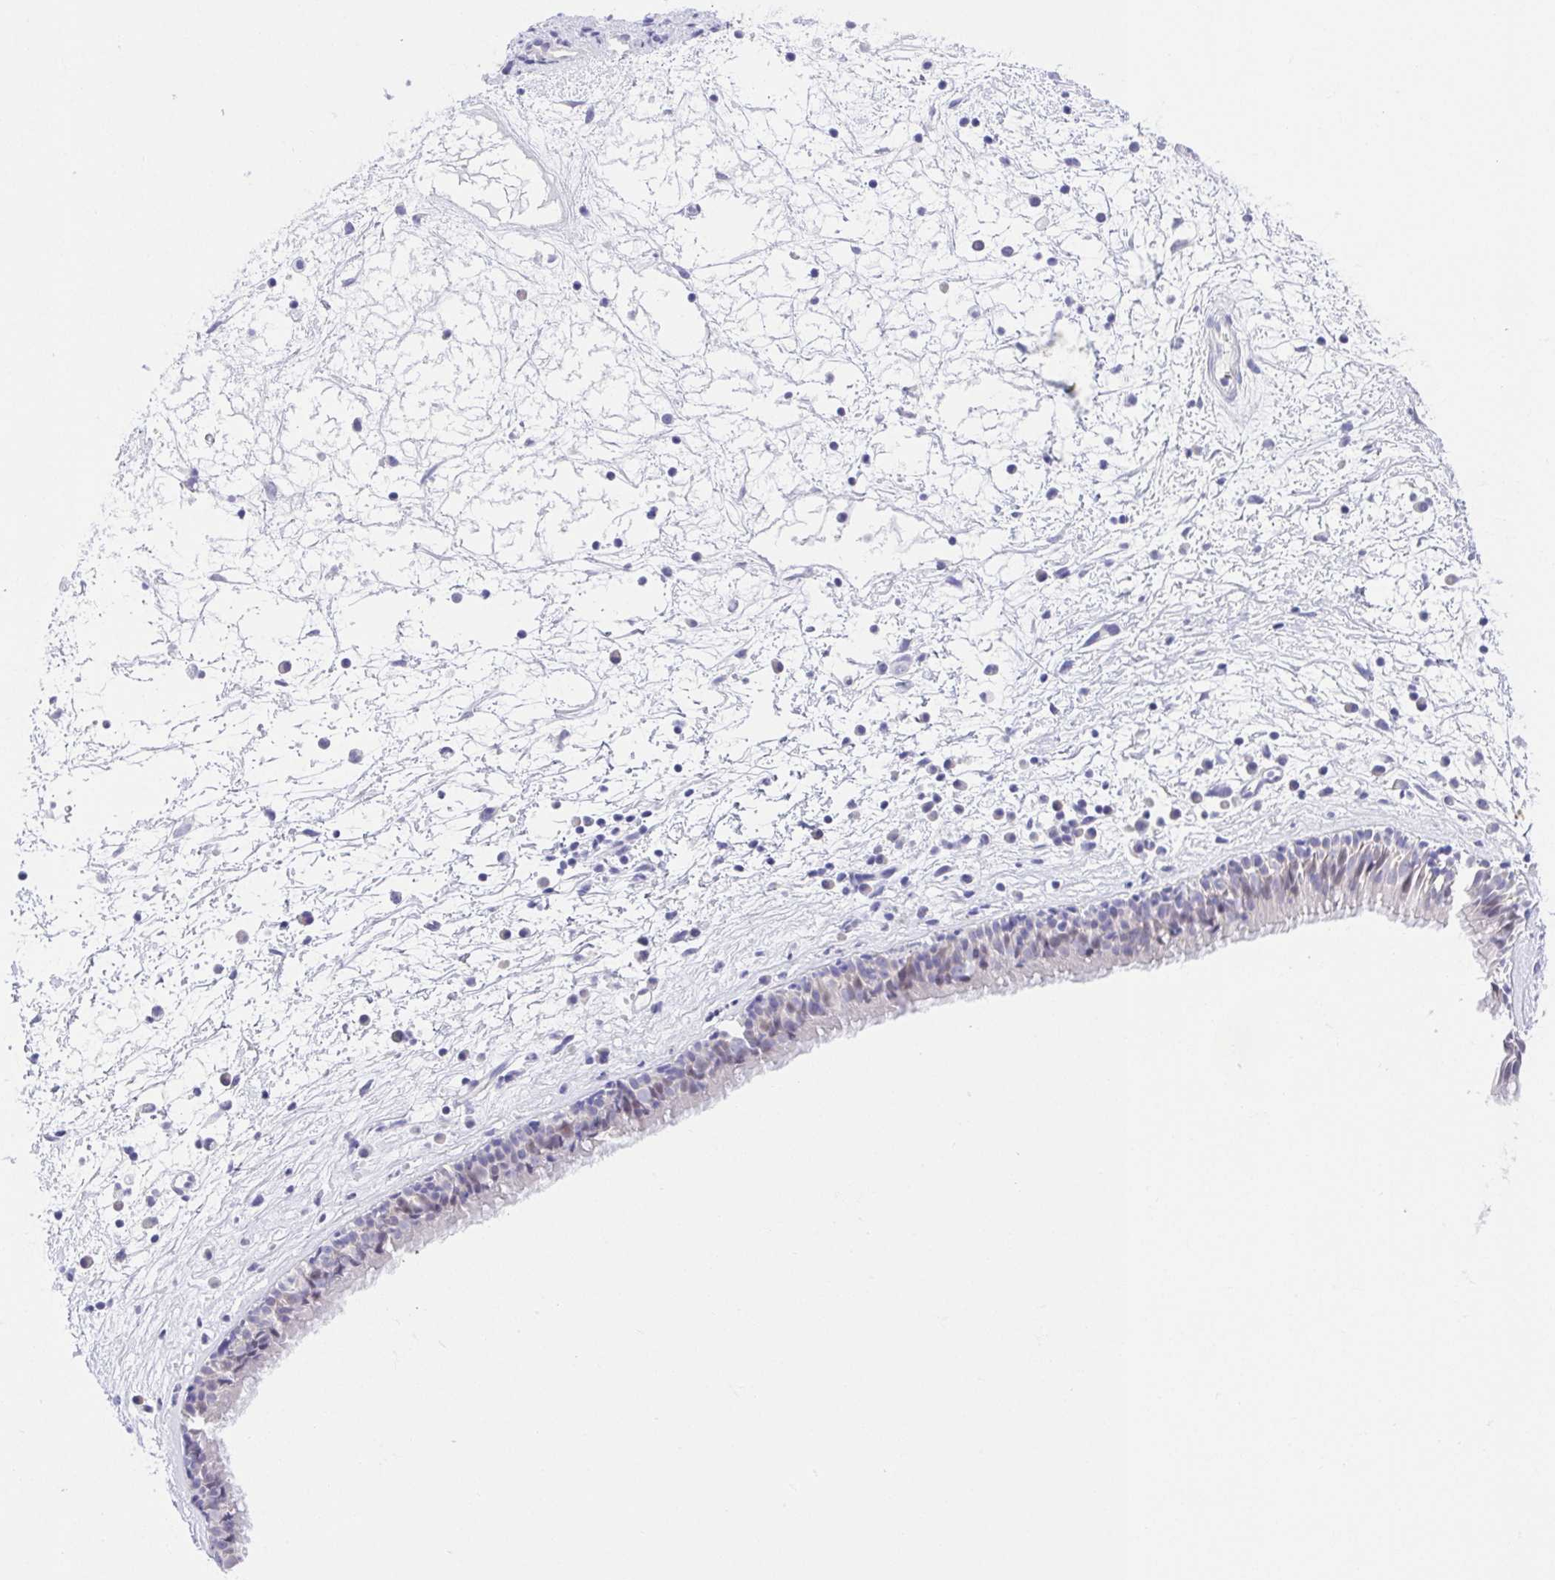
{"staining": {"intensity": "negative", "quantity": "none", "location": "none"}, "tissue": "nasopharynx", "cell_type": "Respiratory epithelial cells", "image_type": "normal", "snomed": [{"axis": "morphology", "description": "Normal tissue, NOS"}, {"axis": "topography", "description": "Nasopharynx"}], "caption": "DAB (3,3'-diaminobenzidine) immunohistochemical staining of normal nasopharynx displays no significant positivity in respiratory epithelial cells.", "gene": "LUZP4", "patient": {"sex": "male", "age": 24}}